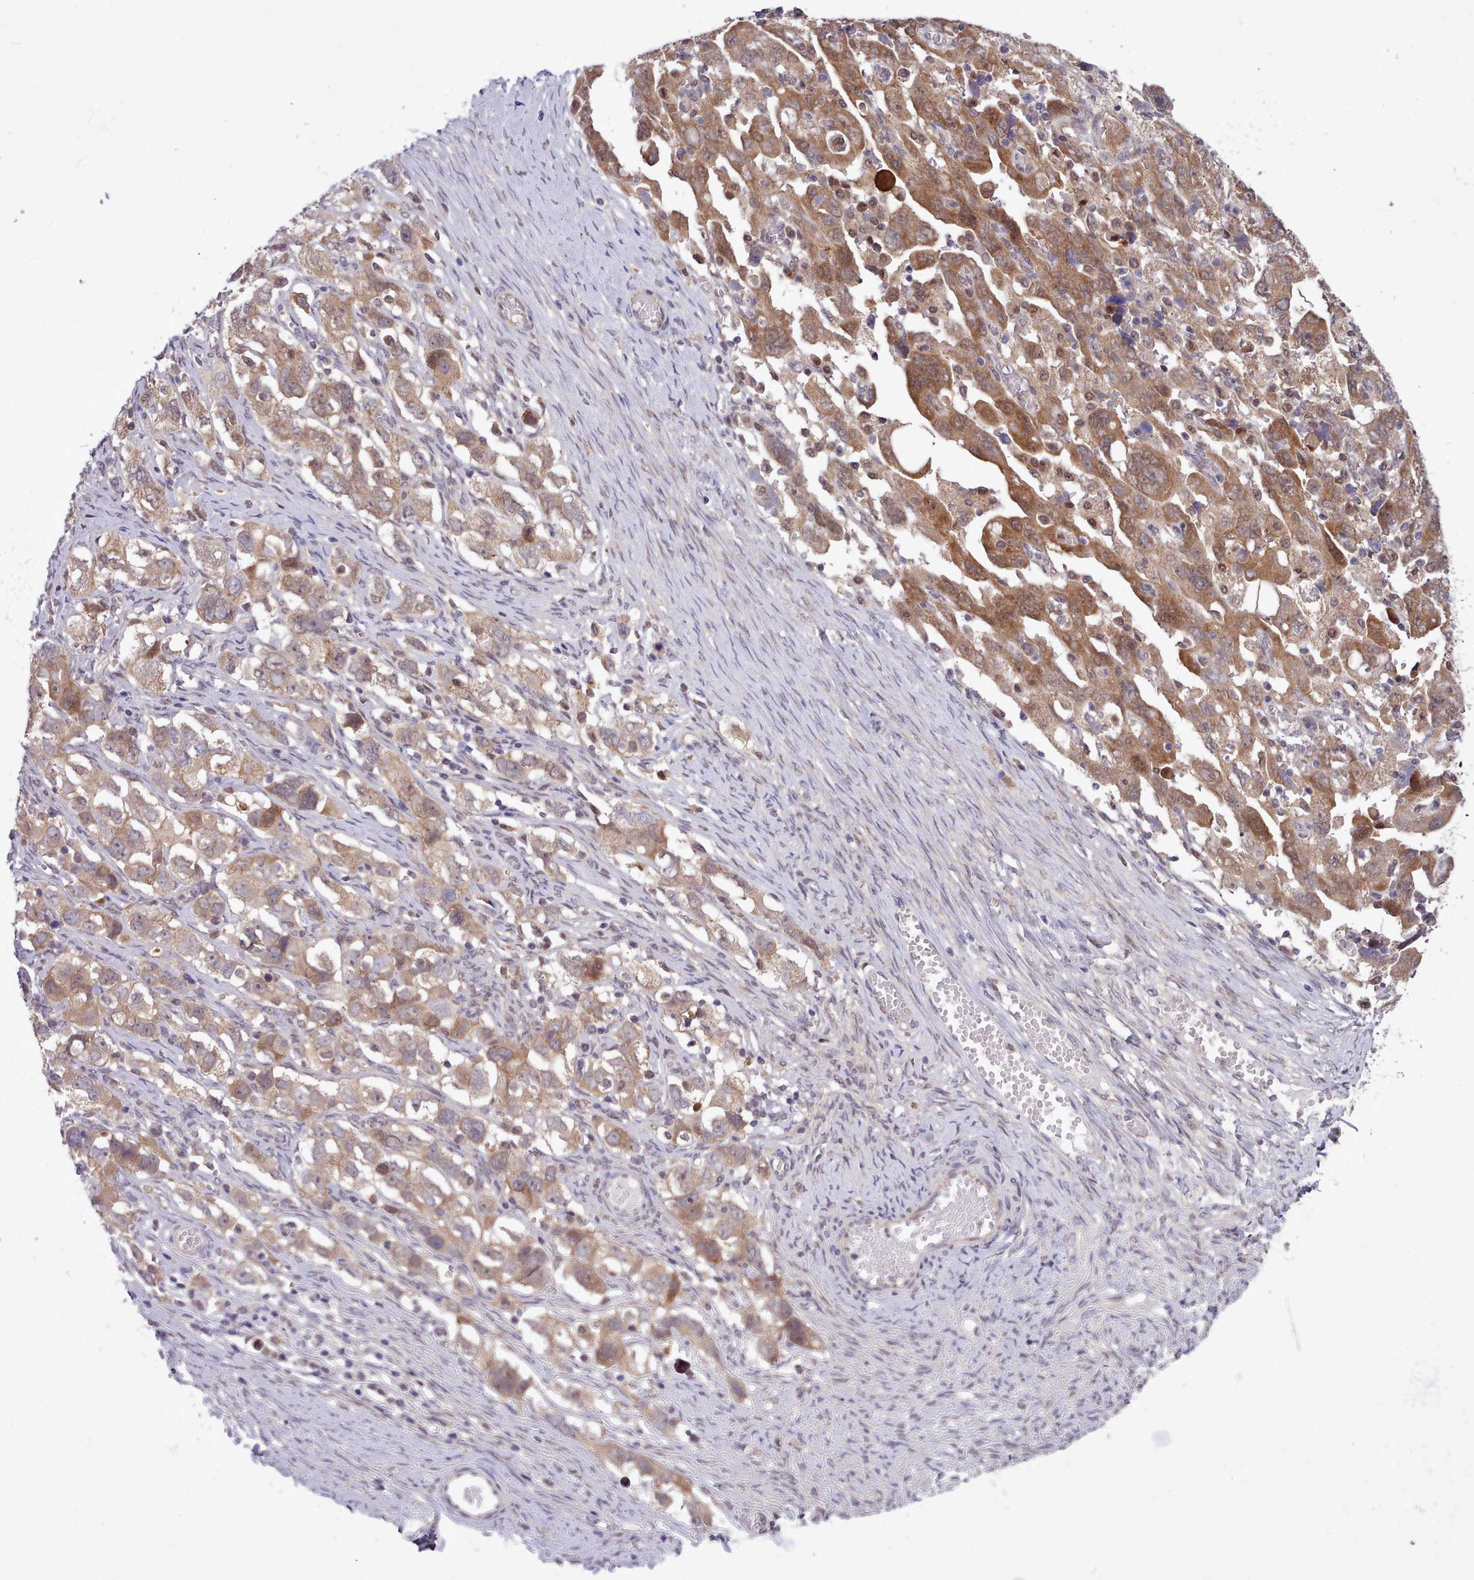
{"staining": {"intensity": "moderate", "quantity": ">75%", "location": "cytoplasmic/membranous"}, "tissue": "ovarian cancer", "cell_type": "Tumor cells", "image_type": "cancer", "snomed": [{"axis": "morphology", "description": "Carcinoma, NOS"}, {"axis": "morphology", "description": "Cystadenocarcinoma, serous, NOS"}, {"axis": "topography", "description": "Ovary"}], "caption": "Moderate cytoplasmic/membranous expression for a protein is present in approximately >75% of tumor cells of ovarian cancer using immunohistochemistry.", "gene": "AHCY", "patient": {"sex": "female", "age": 69}}